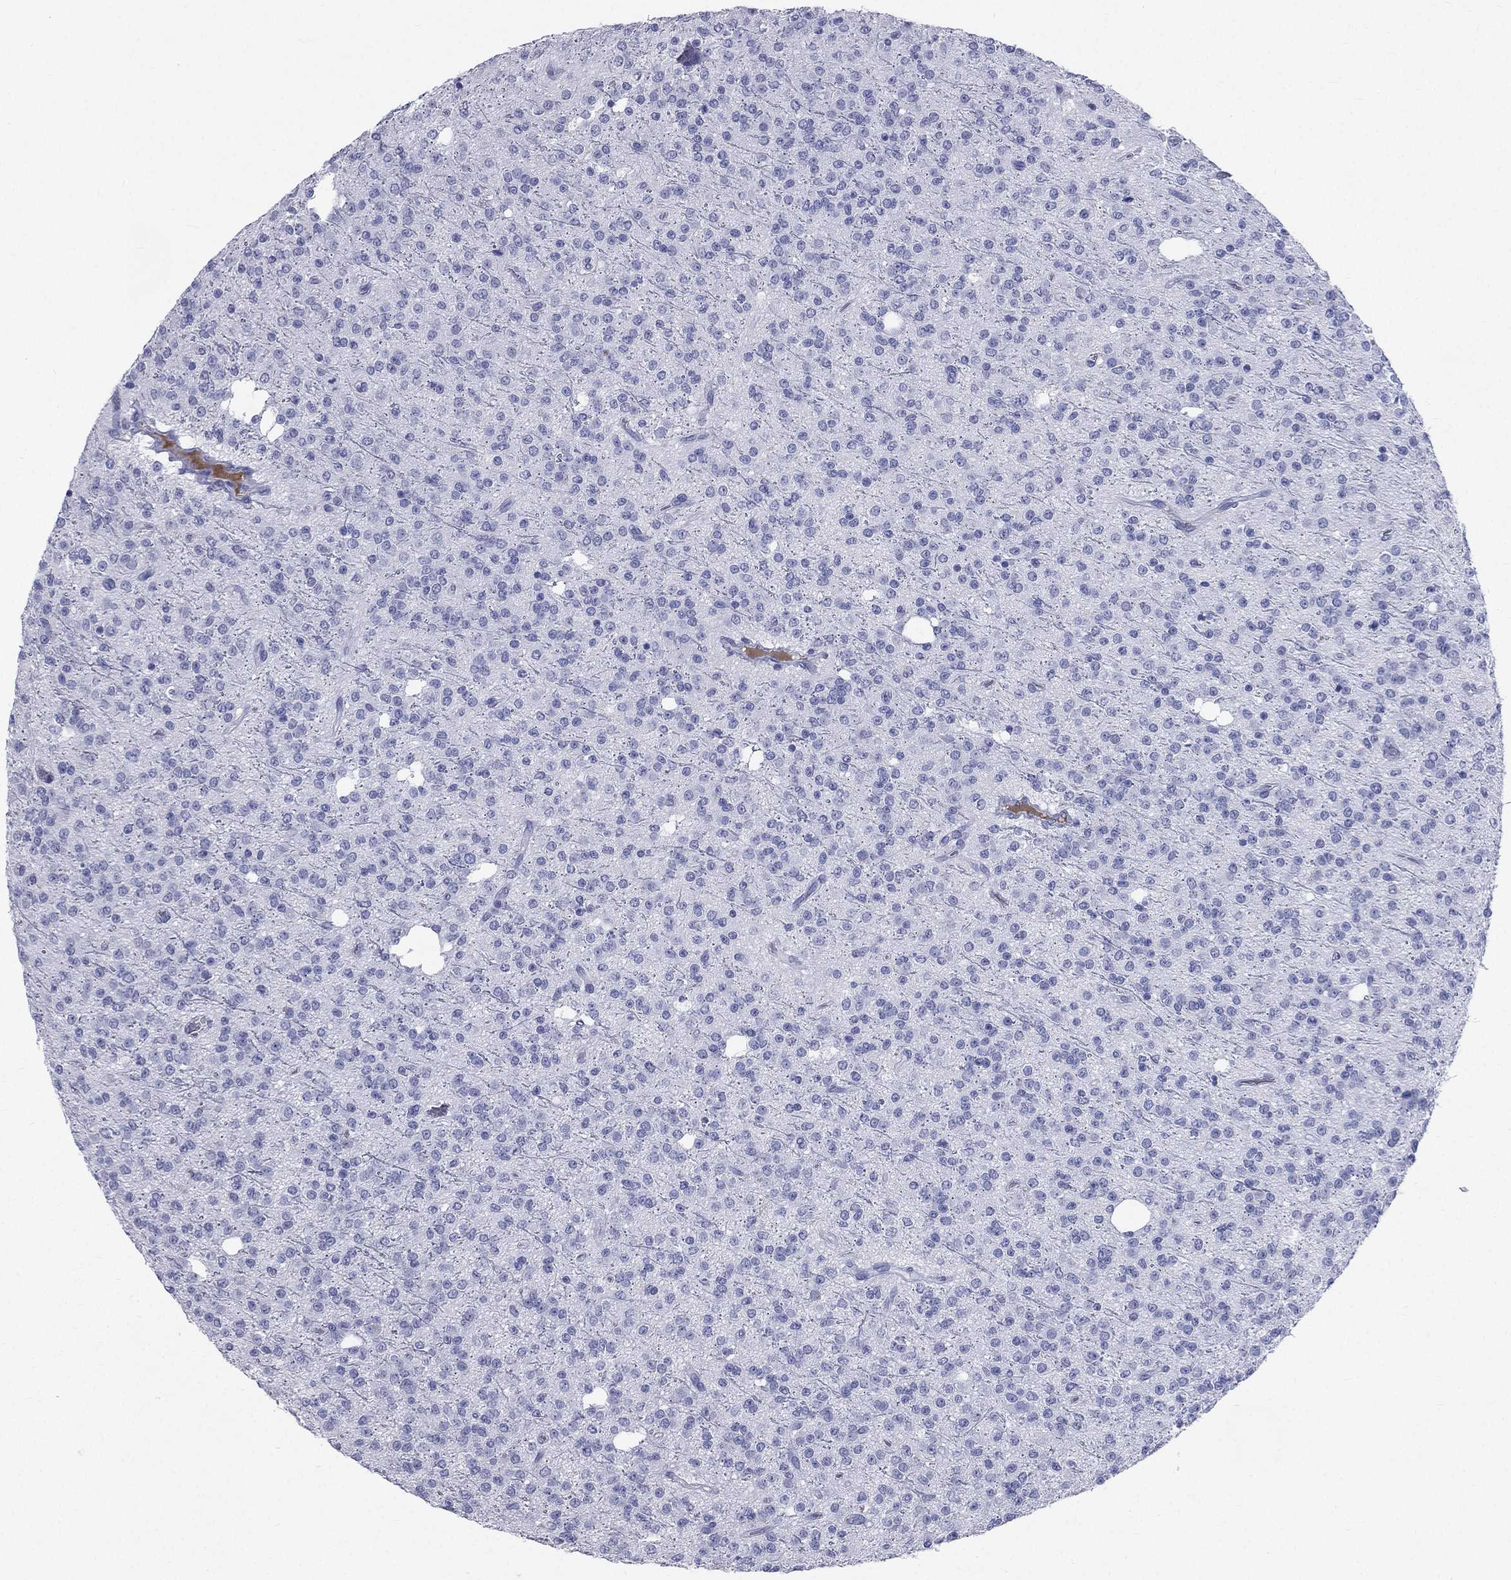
{"staining": {"intensity": "negative", "quantity": "none", "location": "none"}, "tissue": "glioma", "cell_type": "Tumor cells", "image_type": "cancer", "snomed": [{"axis": "morphology", "description": "Glioma, malignant, Low grade"}, {"axis": "topography", "description": "Brain"}], "caption": "Immunohistochemical staining of glioma shows no significant staining in tumor cells. (DAB immunohistochemistry (IHC) visualized using brightfield microscopy, high magnification).", "gene": "HP", "patient": {"sex": "male", "age": 27}}